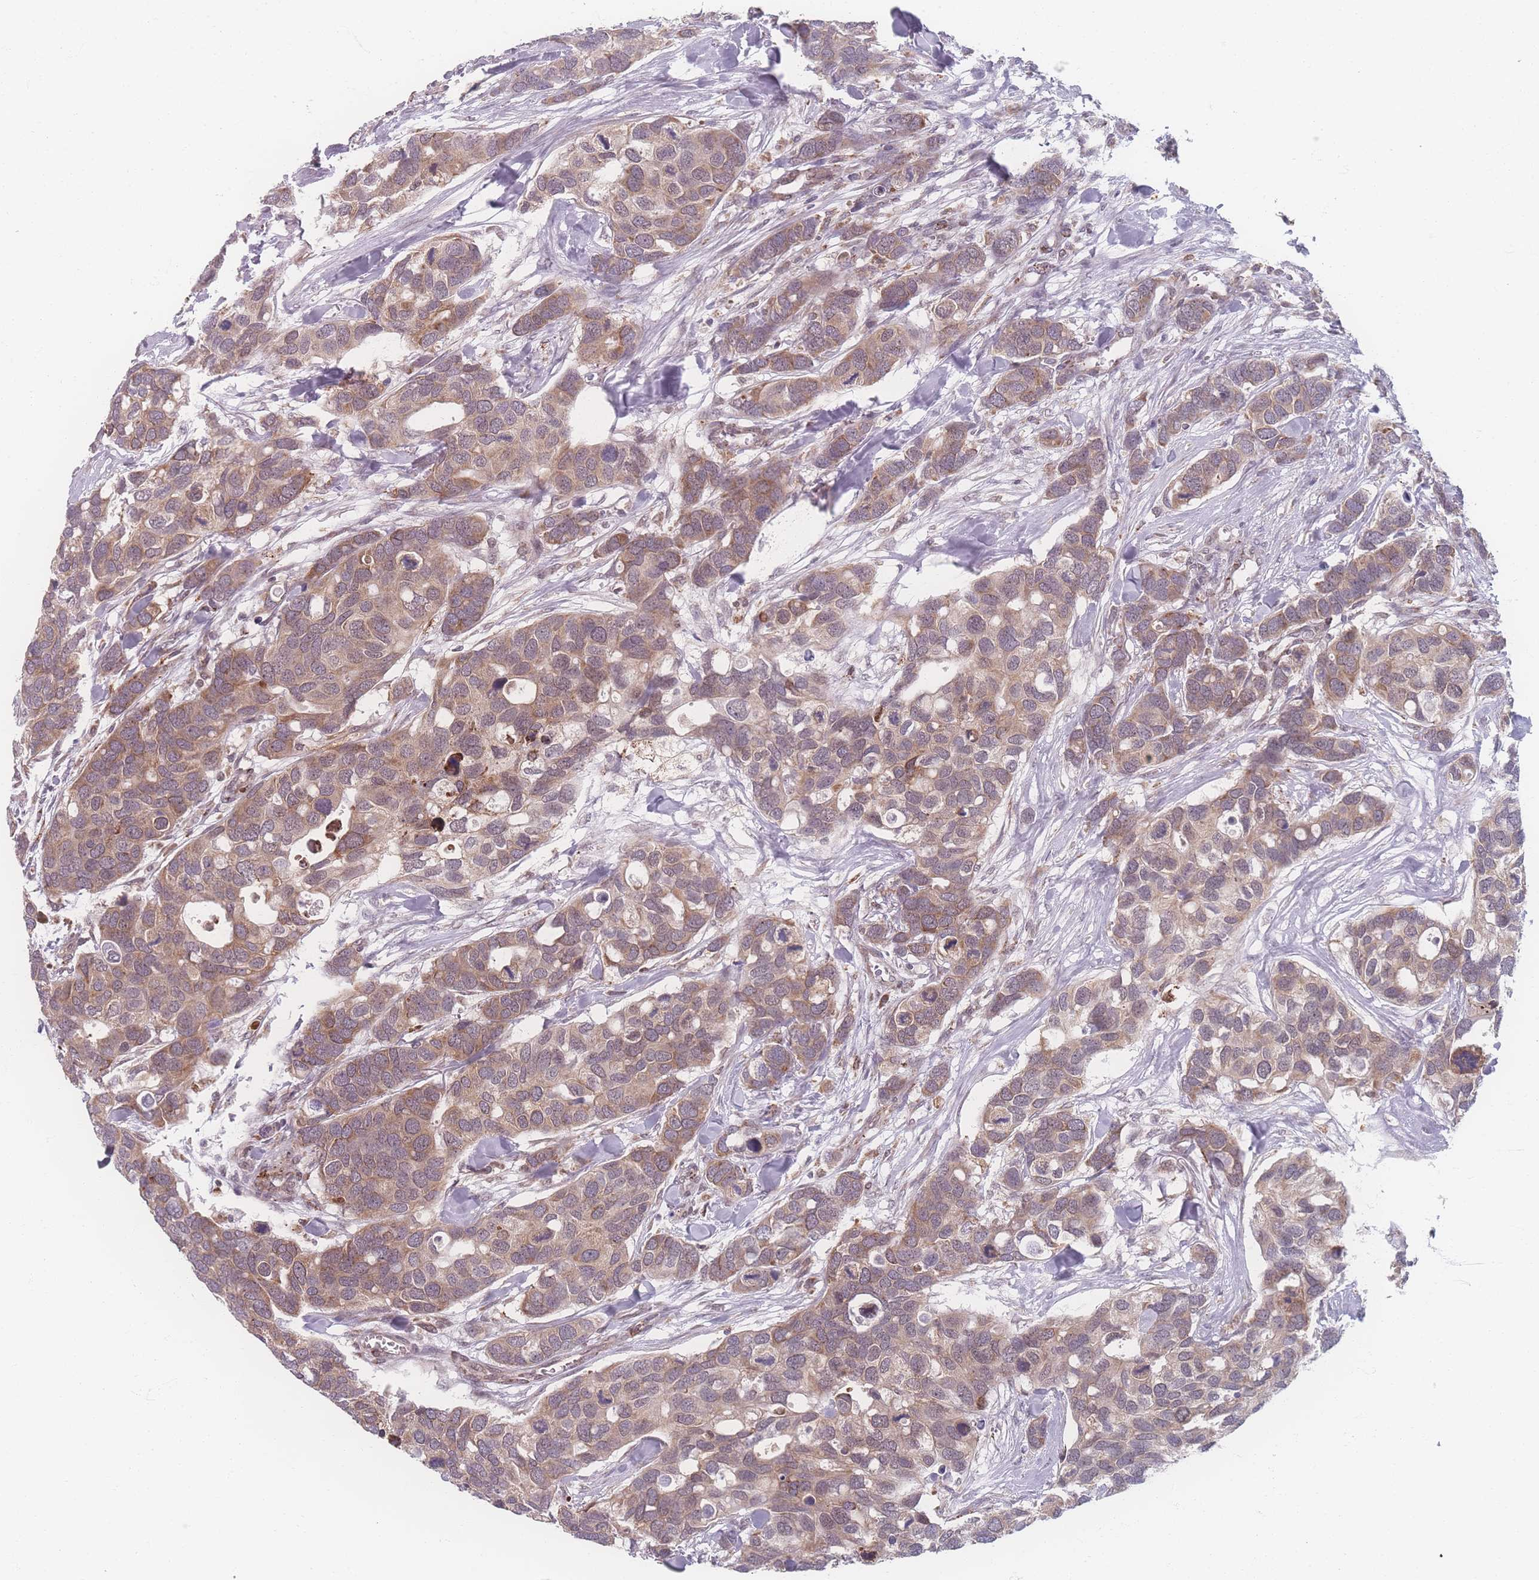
{"staining": {"intensity": "weak", "quantity": ">75%", "location": "cytoplasmic/membranous"}, "tissue": "breast cancer", "cell_type": "Tumor cells", "image_type": "cancer", "snomed": [{"axis": "morphology", "description": "Duct carcinoma"}, {"axis": "topography", "description": "Breast"}], "caption": "High-power microscopy captured an immunohistochemistry photomicrograph of breast invasive ductal carcinoma, revealing weak cytoplasmic/membranous positivity in about >75% of tumor cells. Immunohistochemistry stains the protein in brown and the nuclei are stained blue.", "gene": "ZC3H13", "patient": {"sex": "female", "age": 83}}